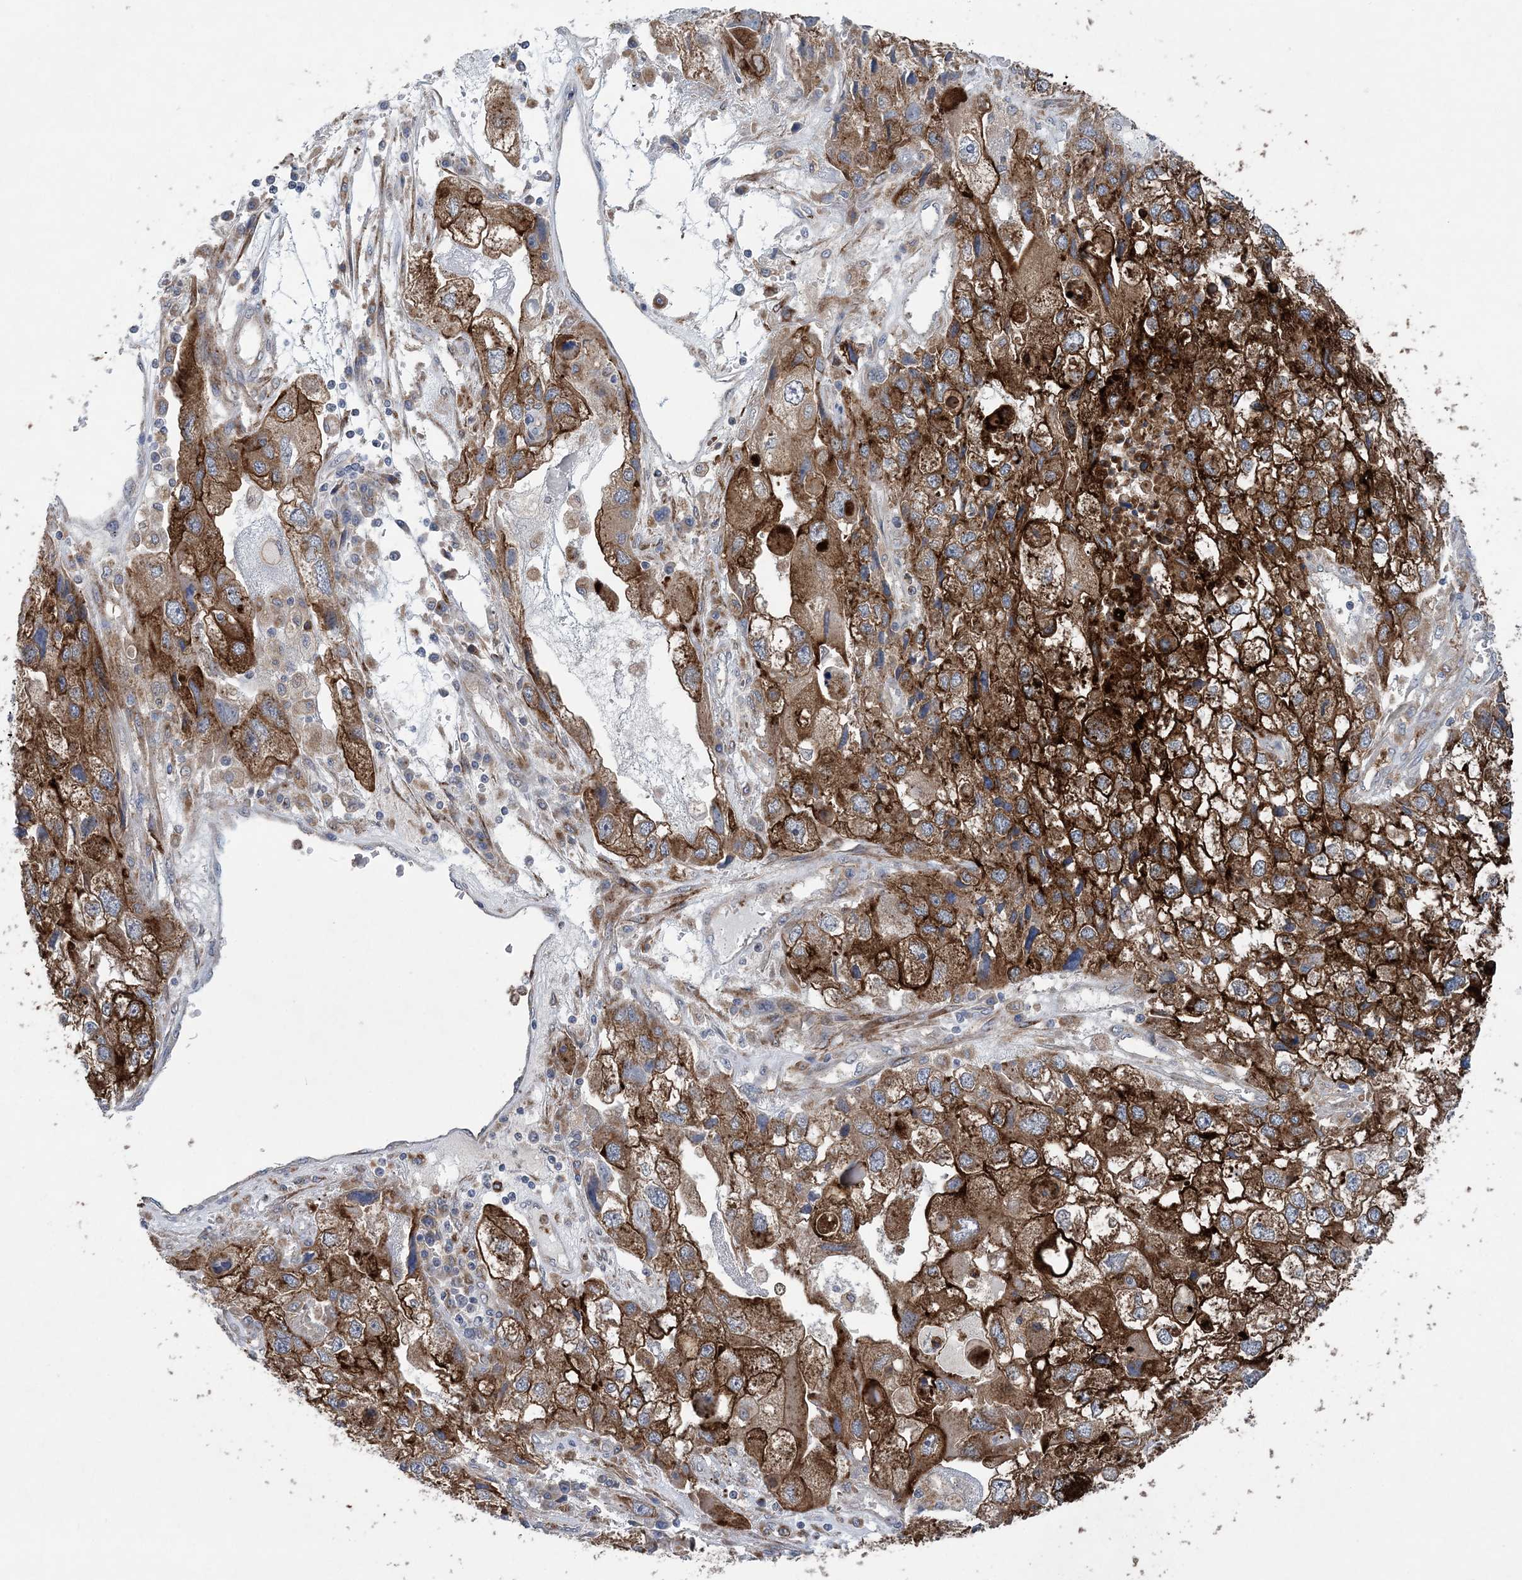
{"staining": {"intensity": "strong", "quantity": ">75%", "location": "cytoplasmic/membranous"}, "tissue": "endometrial cancer", "cell_type": "Tumor cells", "image_type": "cancer", "snomed": [{"axis": "morphology", "description": "Adenocarcinoma, NOS"}, {"axis": "topography", "description": "Endometrium"}], "caption": "Immunohistochemical staining of human endometrial cancer (adenocarcinoma) exhibits high levels of strong cytoplasmic/membranous expression in about >75% of tumor cells.", "gene": "PTTG1IP", "patient": {"sex": "female", "age": 49}}